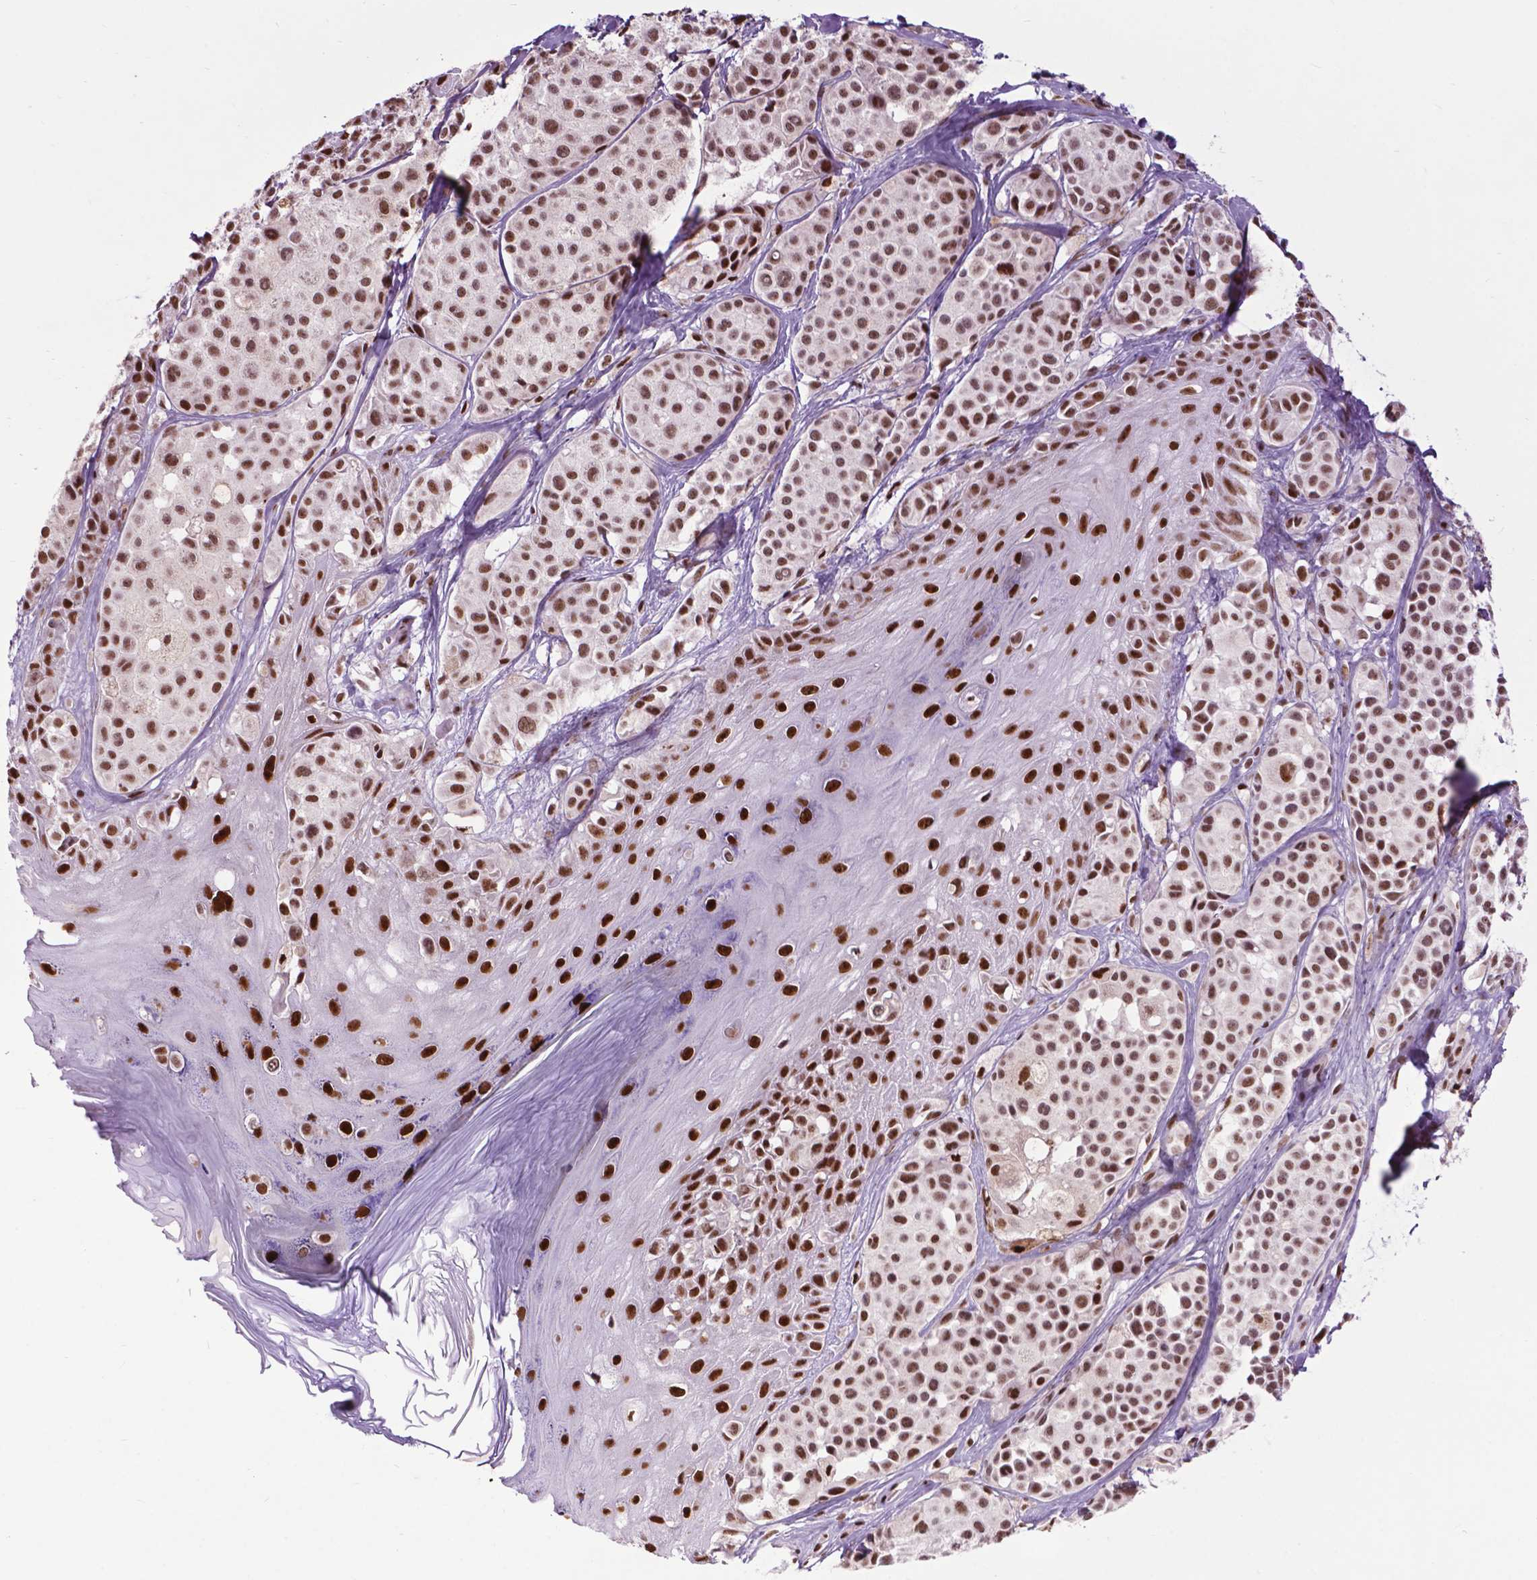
{"staining": {"intensity": "strong", "quantity": ">75%", "location": "nuclear"}, "tissue": "melanoma", "cell_type": "Tumor cells", "image_type": "cancer", "snomed": [{"axis": "morphology", "description": "Malignant melanoma, NOS"}, {"axis": "topography", "description": "Skin"}], "caption": "Melanoma stained with a protein marker displays strong staining in tumor cells.", "gene": "EAF1", "patient": {"sex": "male", "age": 77}}